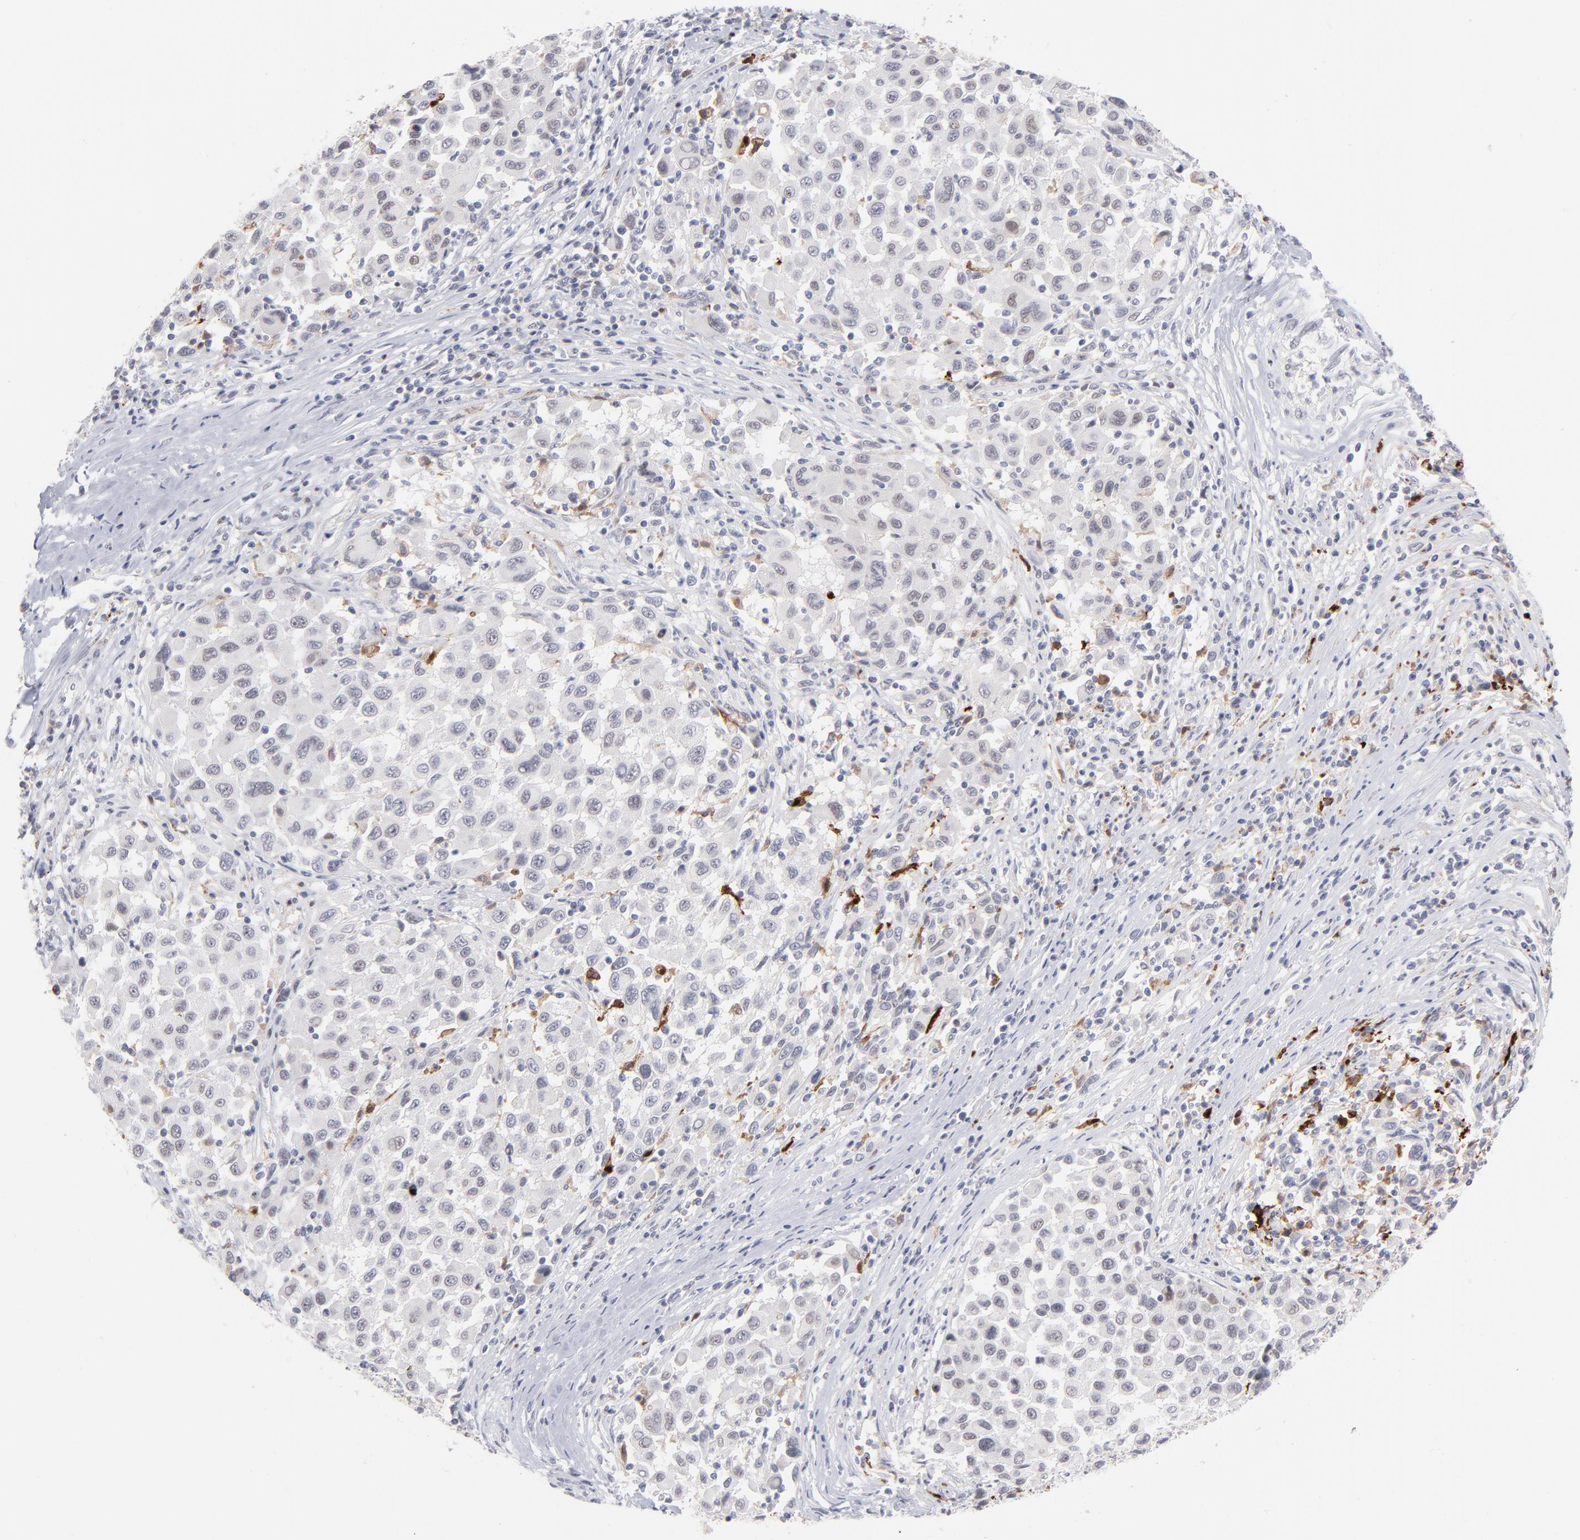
{"staining": {"intensity": "negative", "quantity": "none", "location": "none"}, "tissue": "melanoma", "cell_type": "Tumor cells", "image_type": "cancer", "snomed": [{"axis": "morphology", "description": "Malignant melanoma, Metastatic site"}, {"axis": "topography", "description": "Lymph node"}], "caption": "An image of melanoma stained for a protein reveals no brown staining in tumor cells.", "gene": "CCR2", "patient": {"sex": "male", "age": 61}}